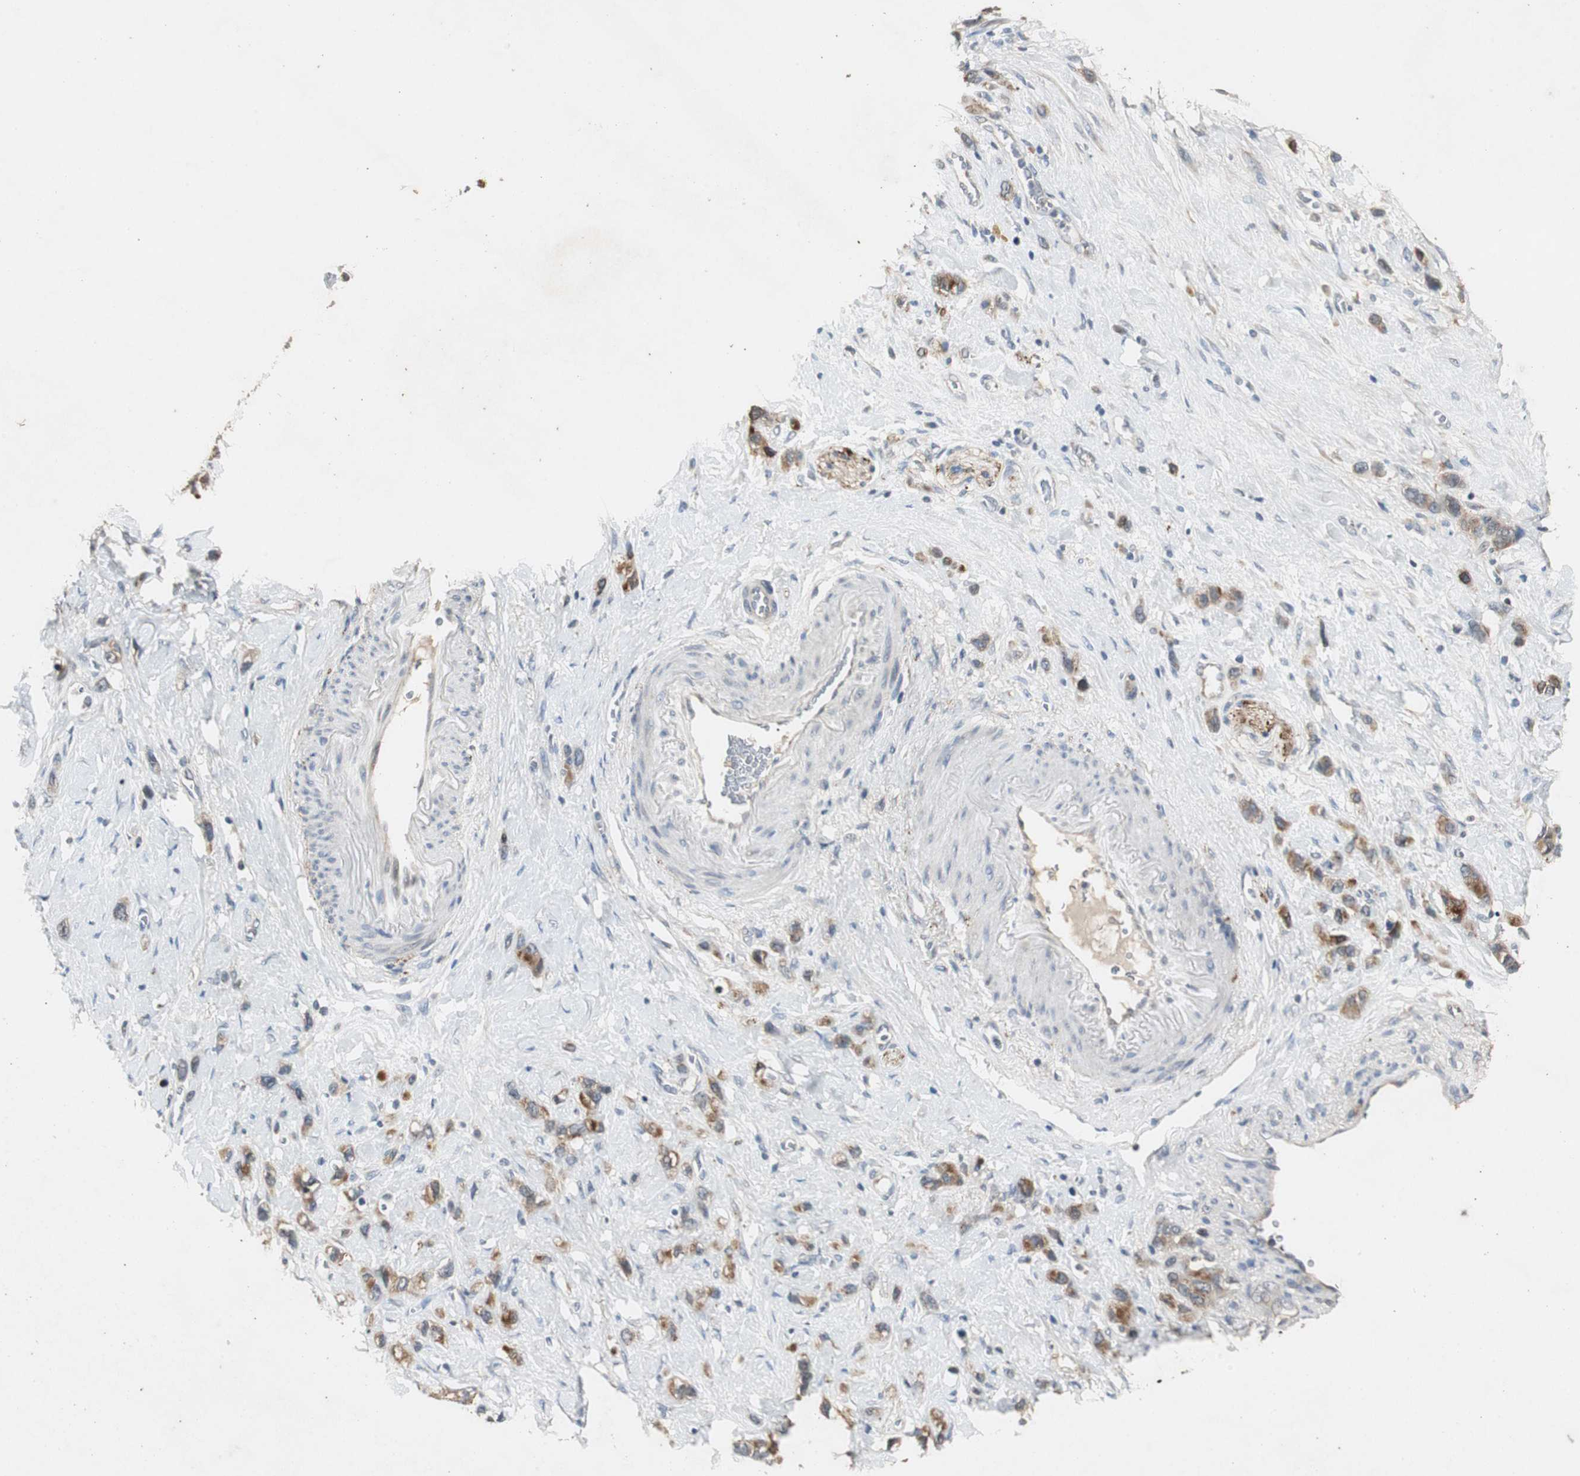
{"staining": {"intensity": "moderate", "quantity": ">75%", "location": "cytoplasmic/membranous"}, "tissue": "stomach cancer", "cell_type": "Tumor cells", "image_type": "cancer", "snomed": [{"axis": "morphology", "description": "Normal tissue, NOS"}, {"axis": "morphology", "description": "Adenocarcinoma, NOS"}, {"axis": "morphology", "description": "Adenocarcinoma, High grade"}, {"axis": "topography", "description": "Stomach, upper"}, {"axis": "topography", "description": "Stomach"}], "caption": "Approximately >75% of tumor cells in adenocarcinoma (stomach) display moderate cytoplasmic/membranous protein expression as visualized by brown immunohistochemical staining.", "gene": "PTPRN2", "patient": {"sex": "female", "age": 65}}